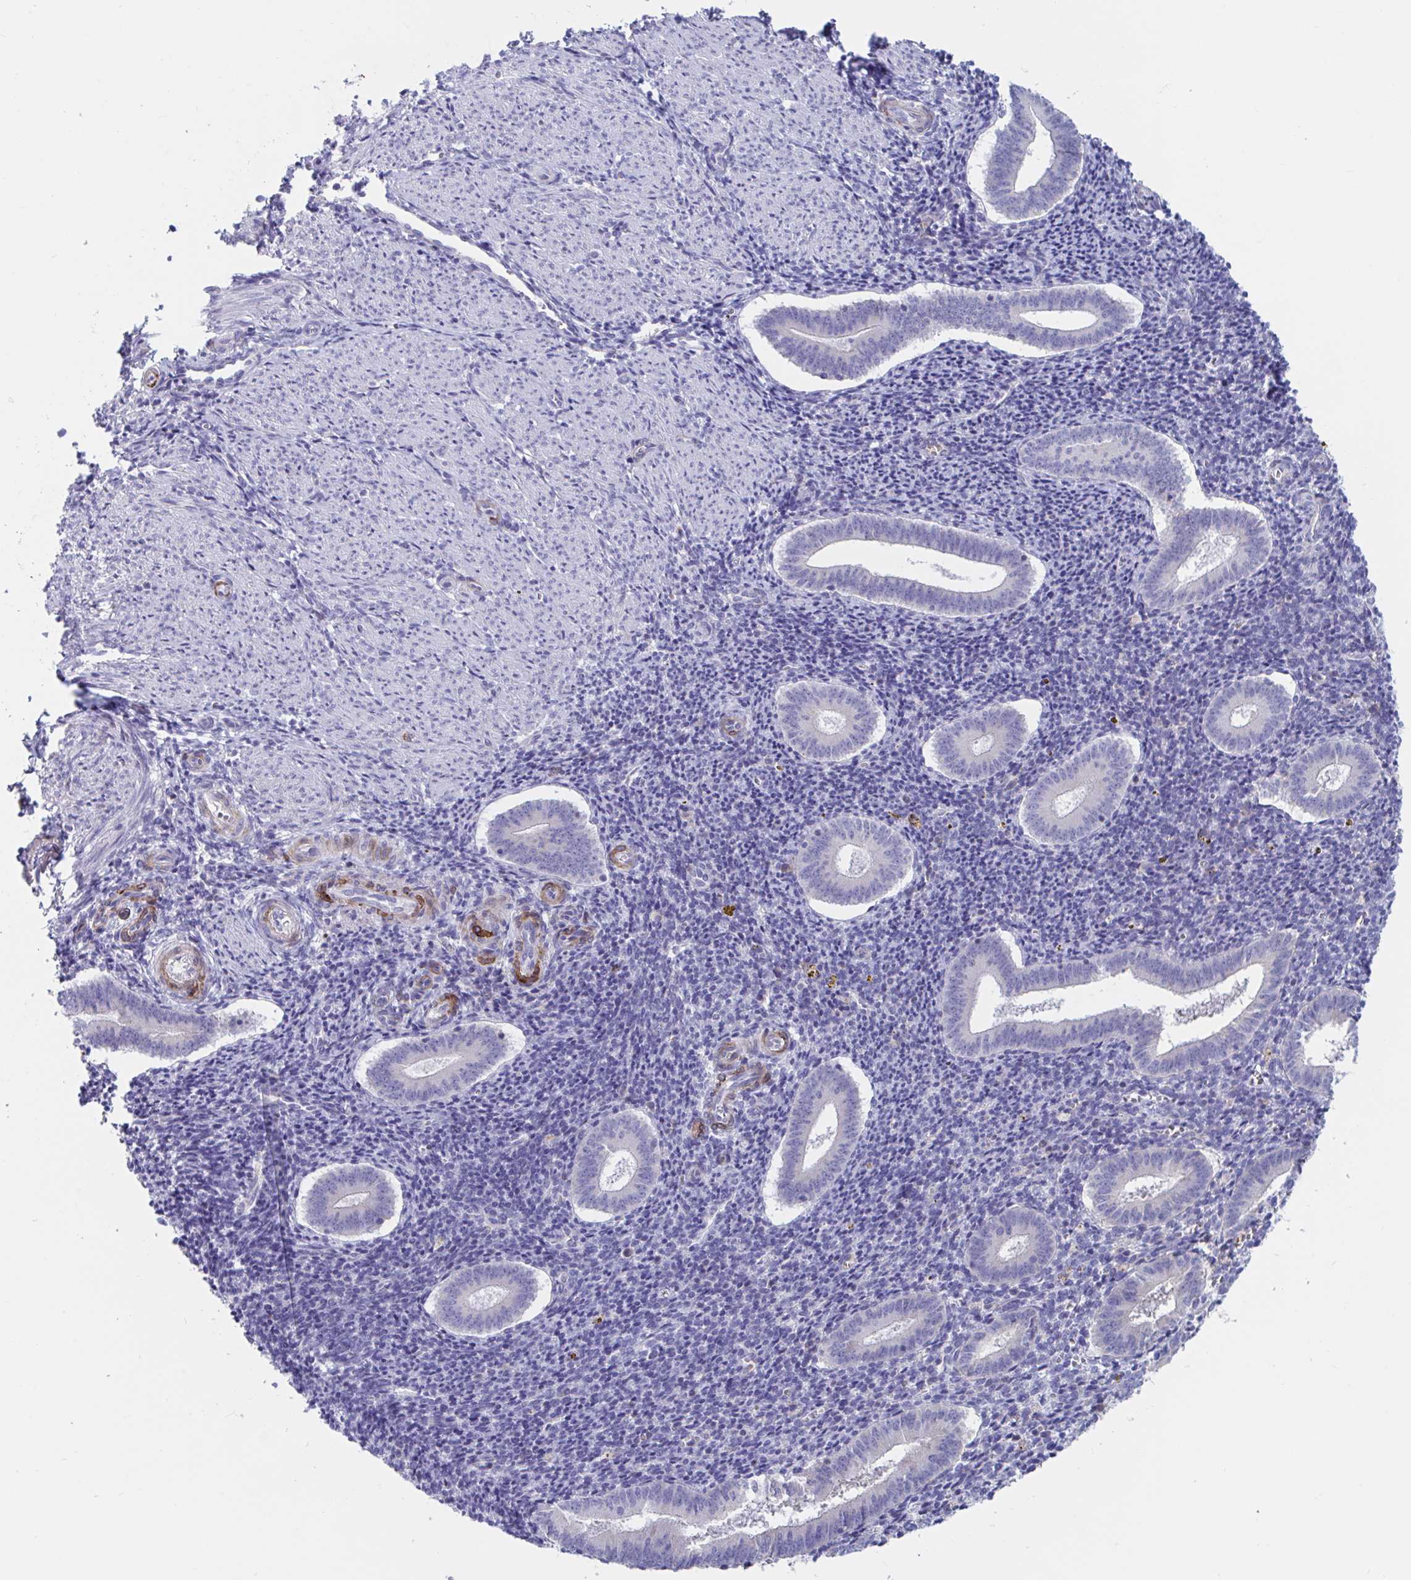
{"staining": {"intensity": "negative", "quantity": "none", "location": "none"}, "tissue": "endometrium", "cell_type": "Cells in endometrial stroma", "image_type": "normal", "snomed": [{"axis": "morphology", "description": "Normal tissue, NOS"}, {"axis": "topography", "description": "Endometrium"}], "caption": "Cells in endometrial stroma show no significant protein staining in normal endometrium. (DAB (3,3'-diaminobenzidine) immunohistochemistry, high magnification).", "gene": "ZNHIT2", "patient": {"sex": "female", "age": 25}}